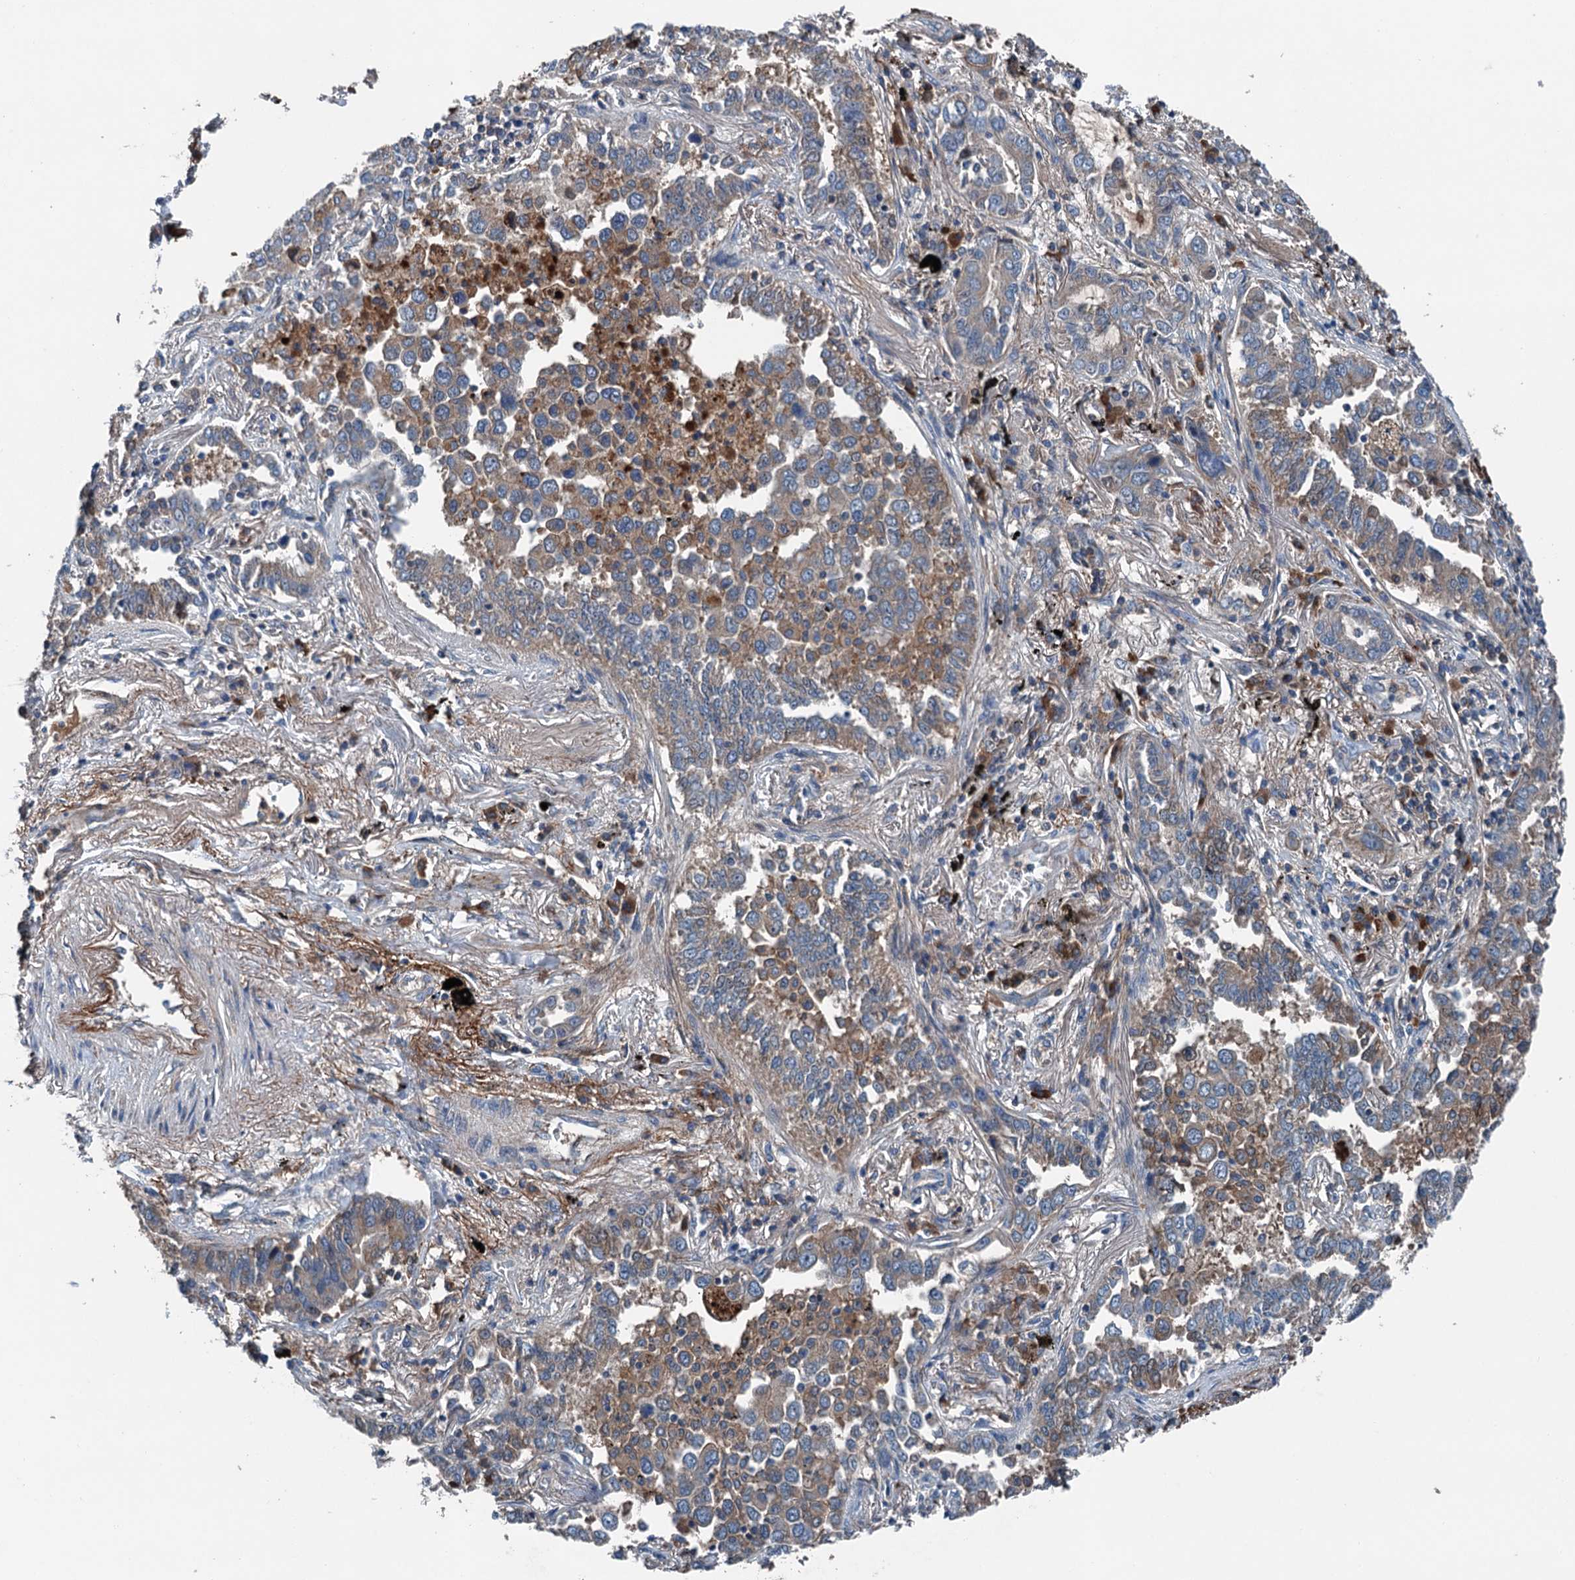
{"staining": {"intensity": "moderate", "quantity": "25%-75%", "location": "cytoplasmic/membranous"}, "tissue": "lung cancer", "cell_type": "Tumor cells", "image_type": "cancer", "snomed": [{"axis": "morphology", "description": "Adenocarcinoma, NOS"}, {"axis": "topography", "description": "Lung"}], "caption": "An image showing moderate cytoplasmic/membranous positivity in about 25%-75% of tumor cells in lung cancer (adenocarcinoma), as visualized by brown immunohistochemical staining.", "gene": "PDSS1", "patient": {"sex": "male", "age": 67}}